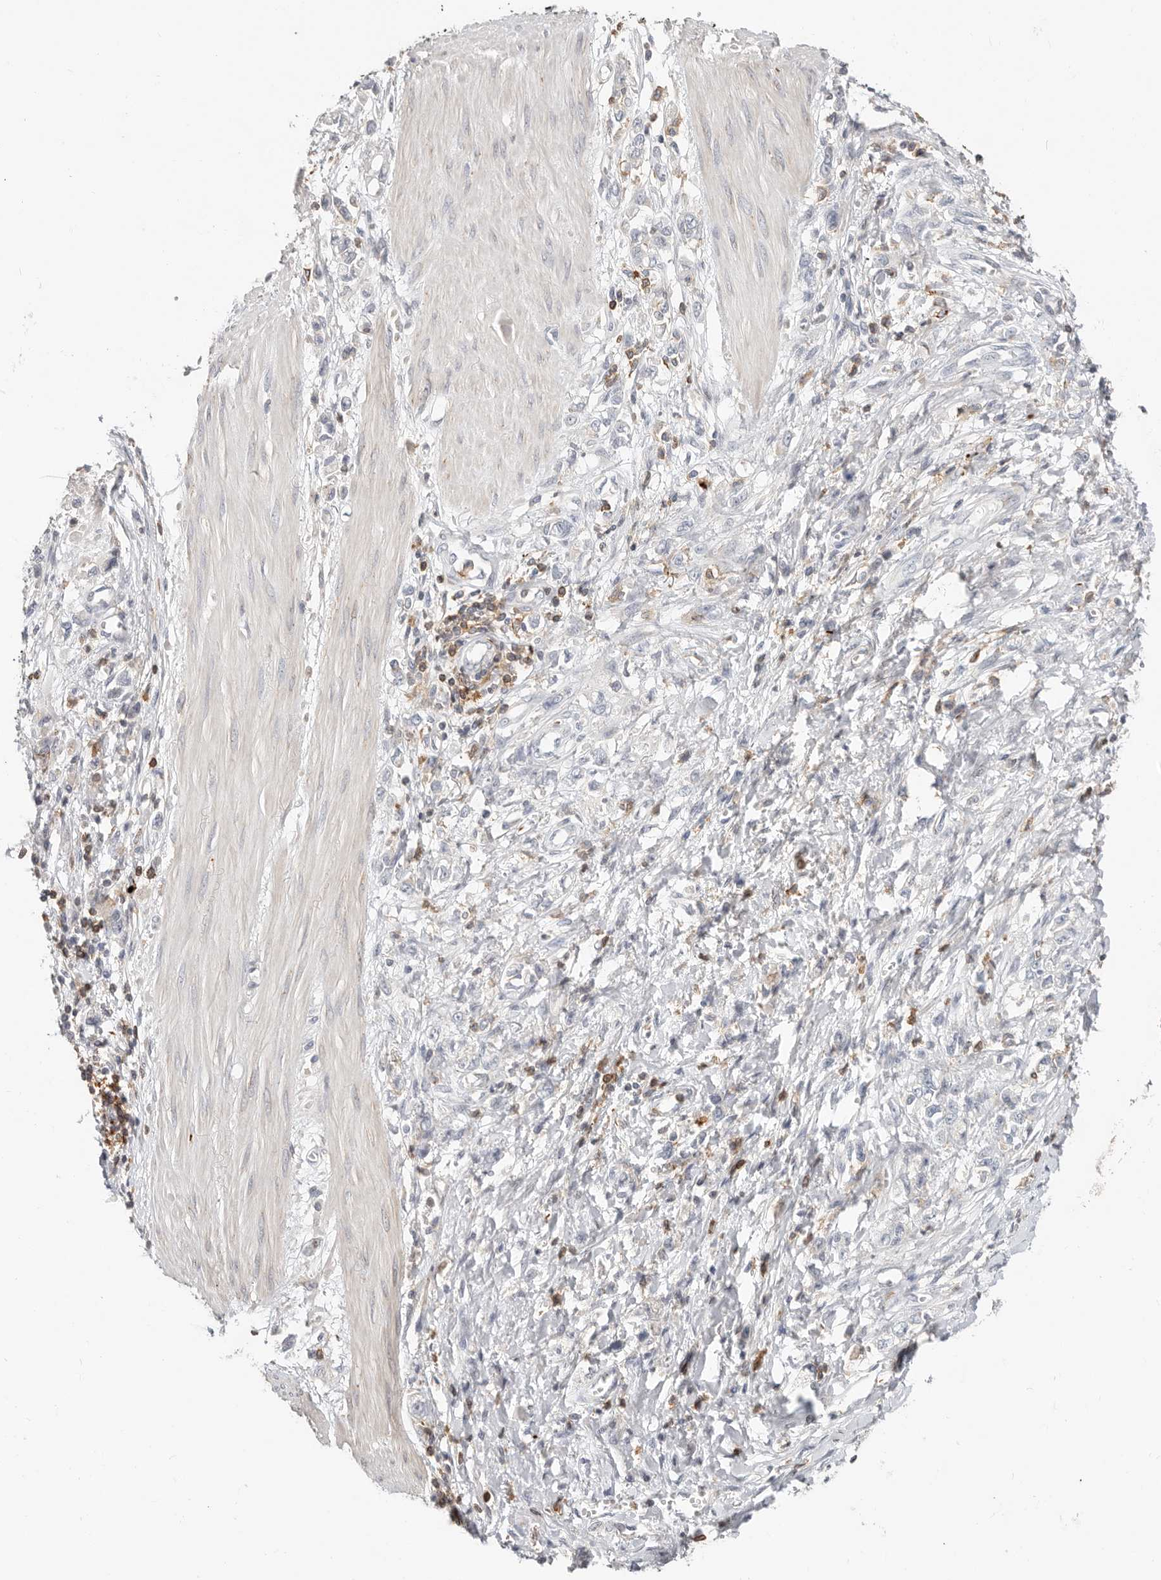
{"staining": {"intensity": "negative", "quantity": "none", "location": "none"}, "tissue": "stomach cancer", "cell_type": "Tumor cells", "image_type": "cancer", "snomed": [{"axis": "morphology", "description": "Adenocarcinoma, NOS"}, {"axis": "topography", "description": "Stomach"}], "caption": "Photomicrograph shows no protein expression in tumor cells of stomach cancer tissue.", "gene": "TMEM63B", "patient": {"sex": "female", "age": 76}}